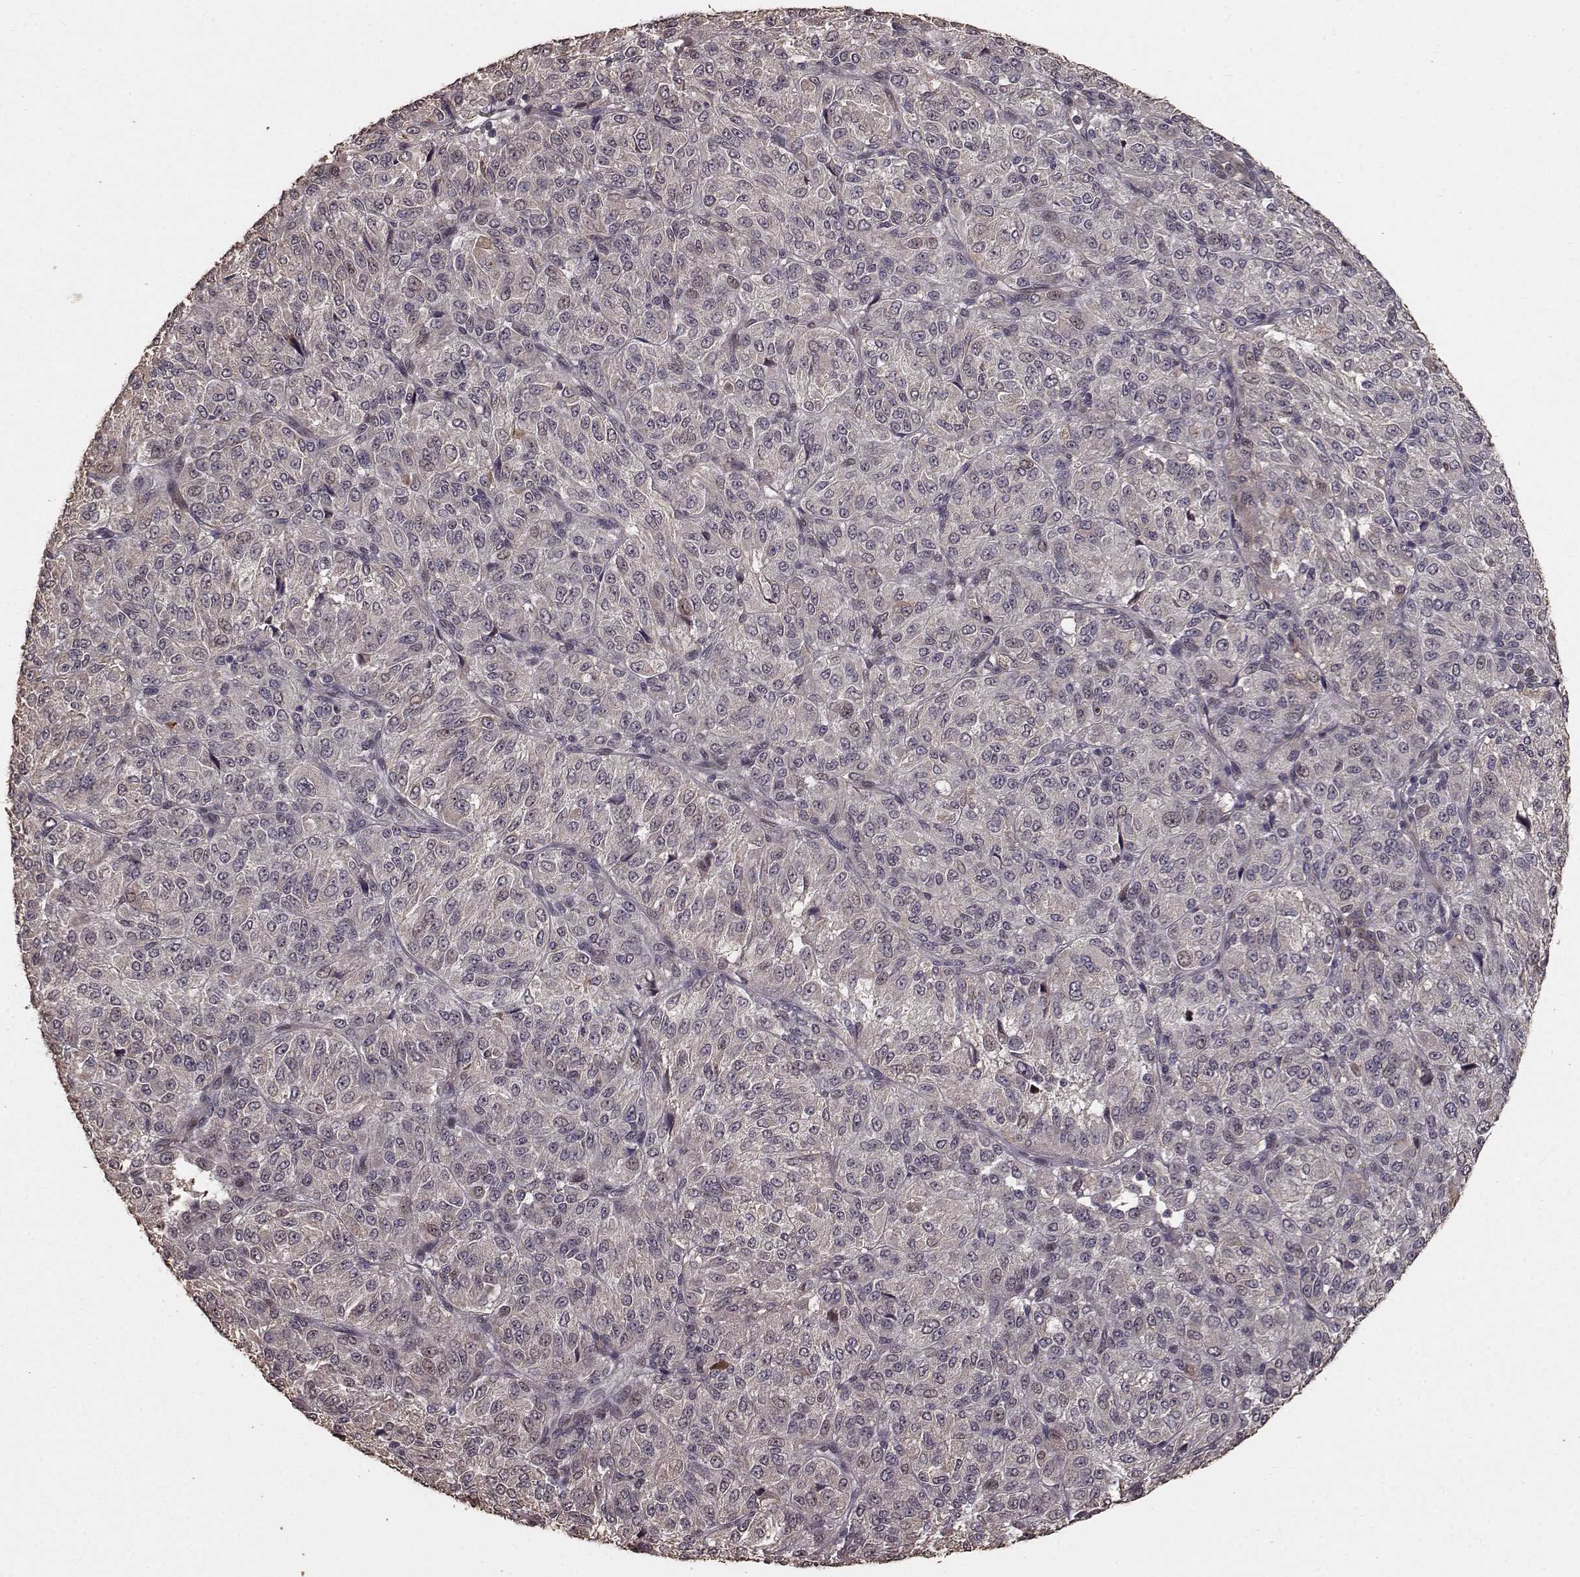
{"staining": {"intensity": "negative", "quantity": "none", "location": "none"}, "tissue": "melanoma", "cell_type": "Tumor cells", "image_type": "cancer", "snomed": [{"axis": "morphology", "description": "Malignant melanoma, Metastatic site"}, {"axis": "topography", "description": "Brain"}], "caption": "High power microscopy micrograph of an immunohistochemistry histopathology image of melanoma, revealing no significant staining in tumor cells.", "gene": "USP15", "patient": {"sex": "female", "age": 56}}